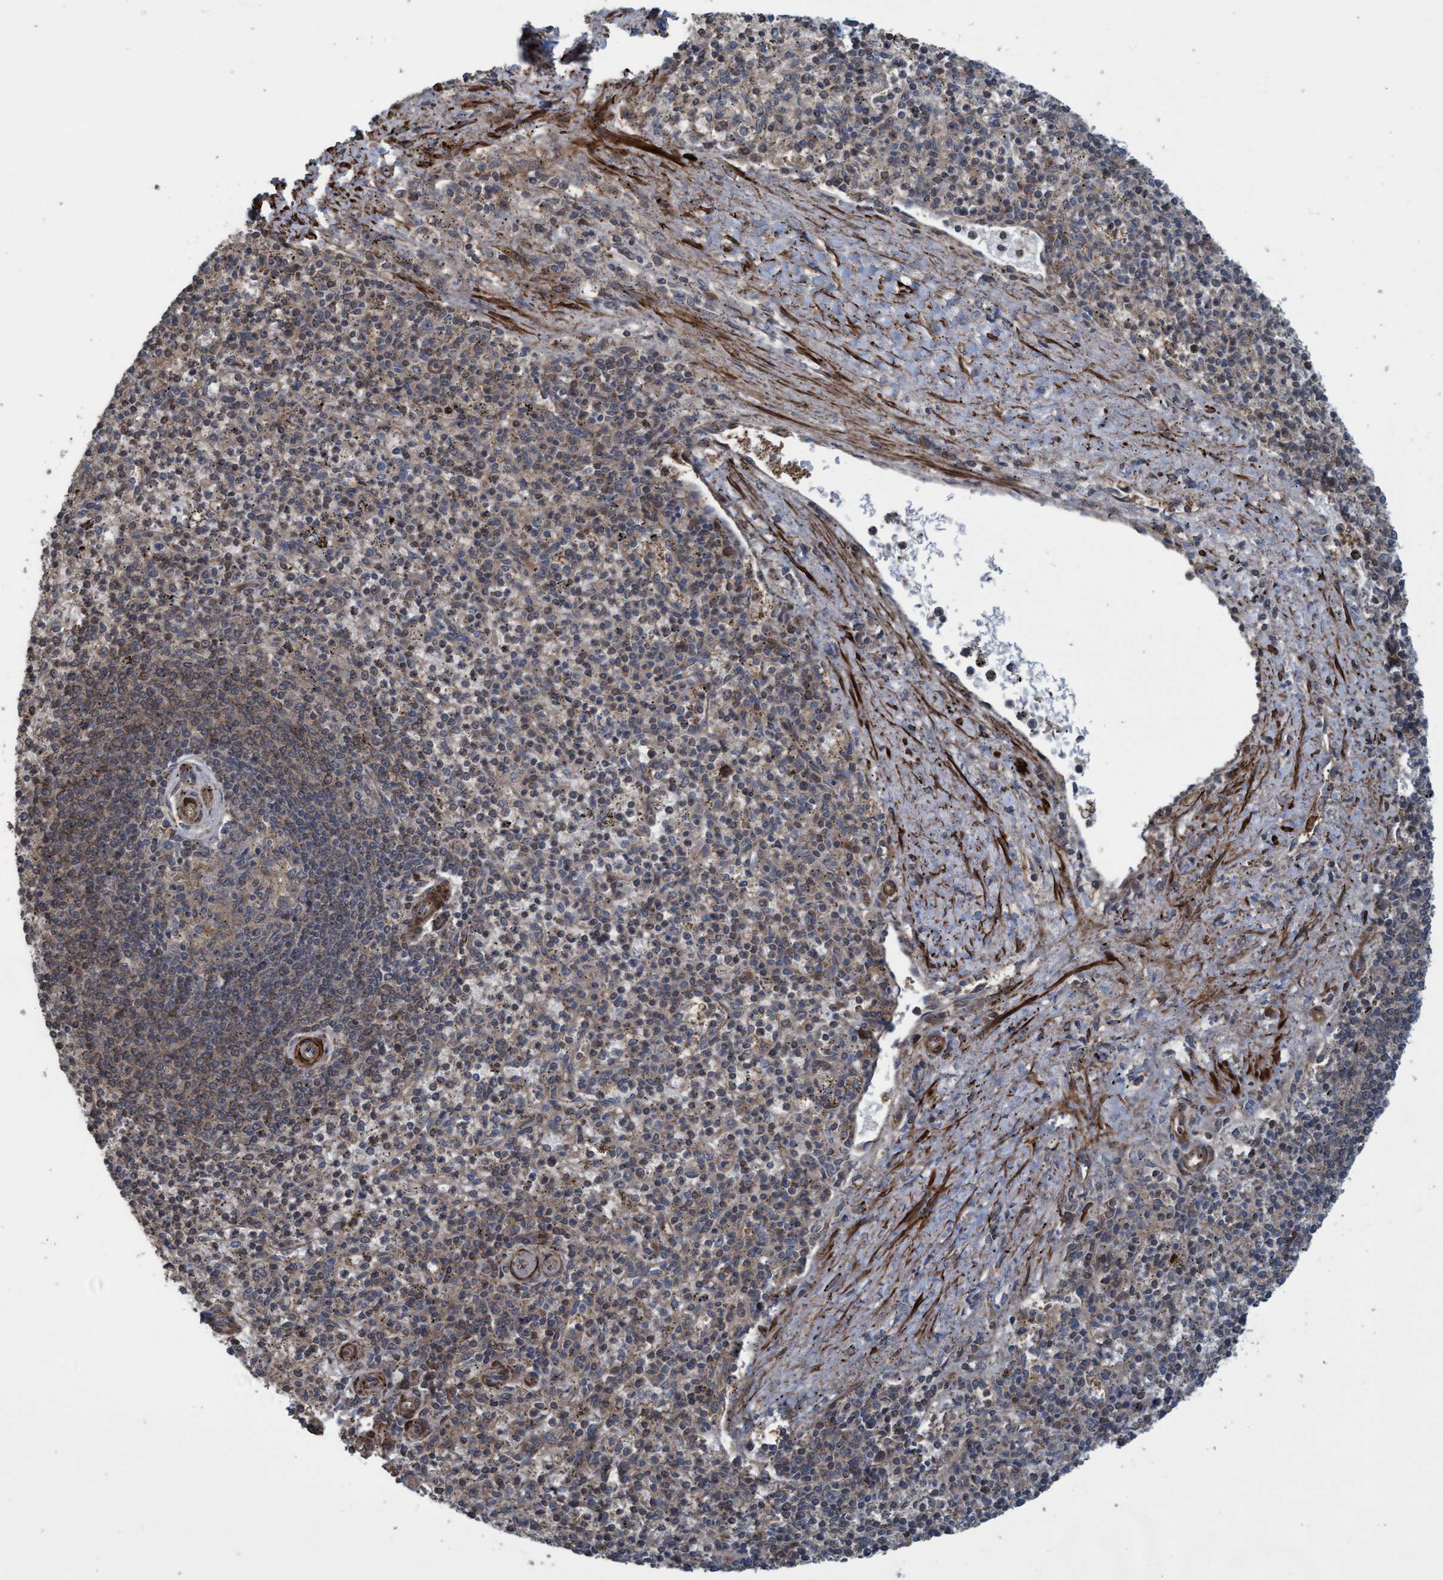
{"staining": {"intensity": "moderate", "quantity": "25%-75%", "location": "cytoplasmic/membranous"}, "tissue": "spleen", "cell_type": "Cells in red pulp", "image_type": "normal", "snomed": [{"axis": "morphology", "description": "Normal tissue, NOS"}, {"axis": "topography", "description": "Spleen"}], "caption": "An immunohistochemistry image of normal tissue is shown. Protein staining in brown shows moderate cytoplasmic/membranous positivity in spleen within cells in red pulp. The staining is performed using DAB brown chromogen to label protein expression. The nuclei are counter-stained blue using hematoxylin.", "gene": "GGT6", "patient": {"sex": "male", "age": 72}}